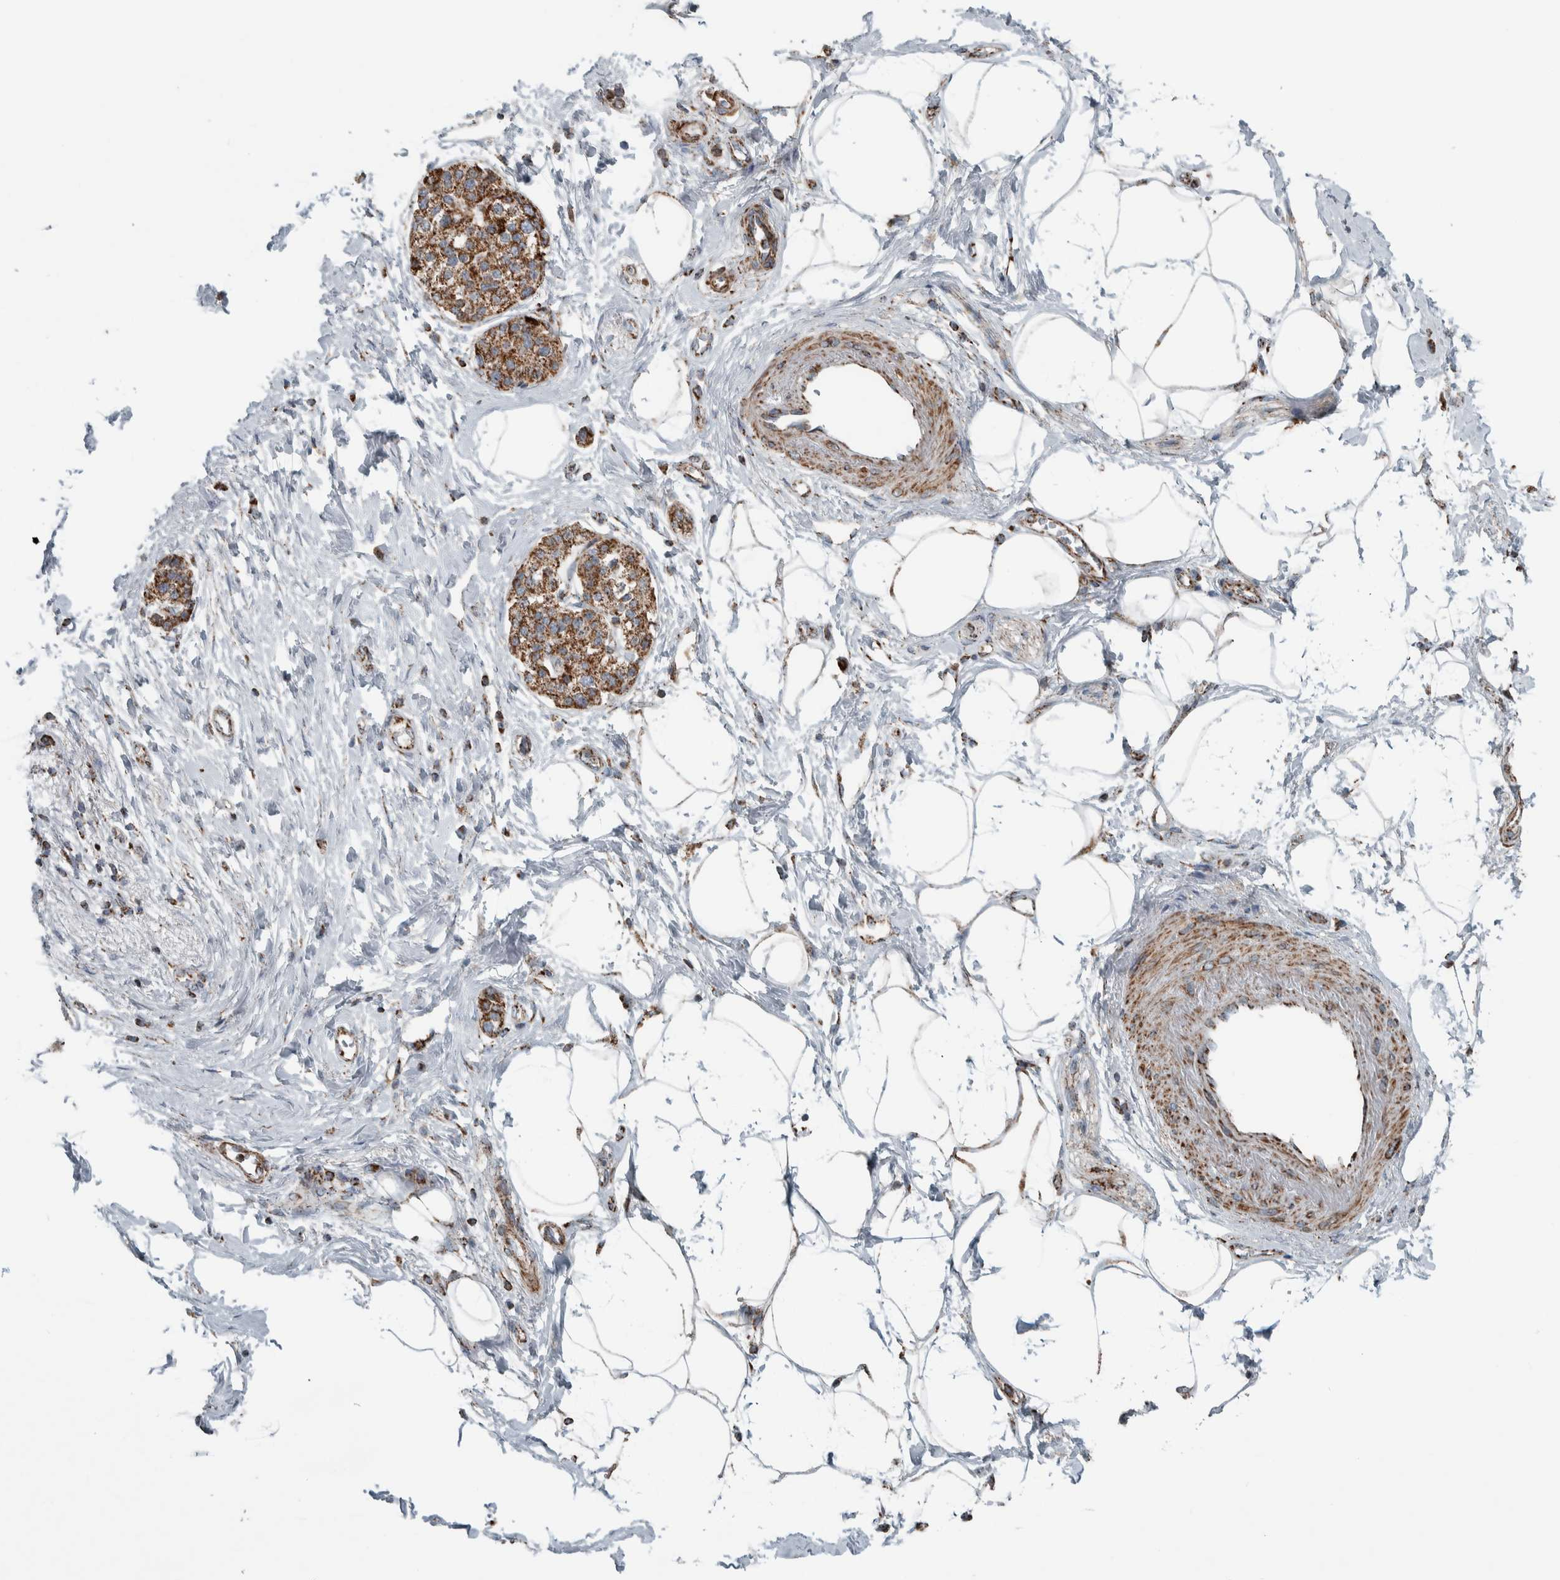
{"staining": {"intensity": "moderate", "quantity": ">75%", "location": "cytoplasmic/membranous"}, "tissue": "pancreatic cancer", "cell_type": "Tumor cells", "image_type": "cancer", "snomed": [{"axis": "morphology", "description": "Normal tissue, NOS"}, {"axis": "morphology", "description": "Adenocarcinoma, NOS"}, {"axis": "topography", "description": "Pancreas"}, {"axis": "topography", "description": "Duodenum"}], "caption": "About >75% of tumor cells in pancreatic cancer (adenocarcinoma) demonstrate moderate cytoplasmic/membranous protein staining as visualized by brown immunohistochemical staining.", "gene": "CNTROB", "patient": {"sex": "female", "age": 60}}